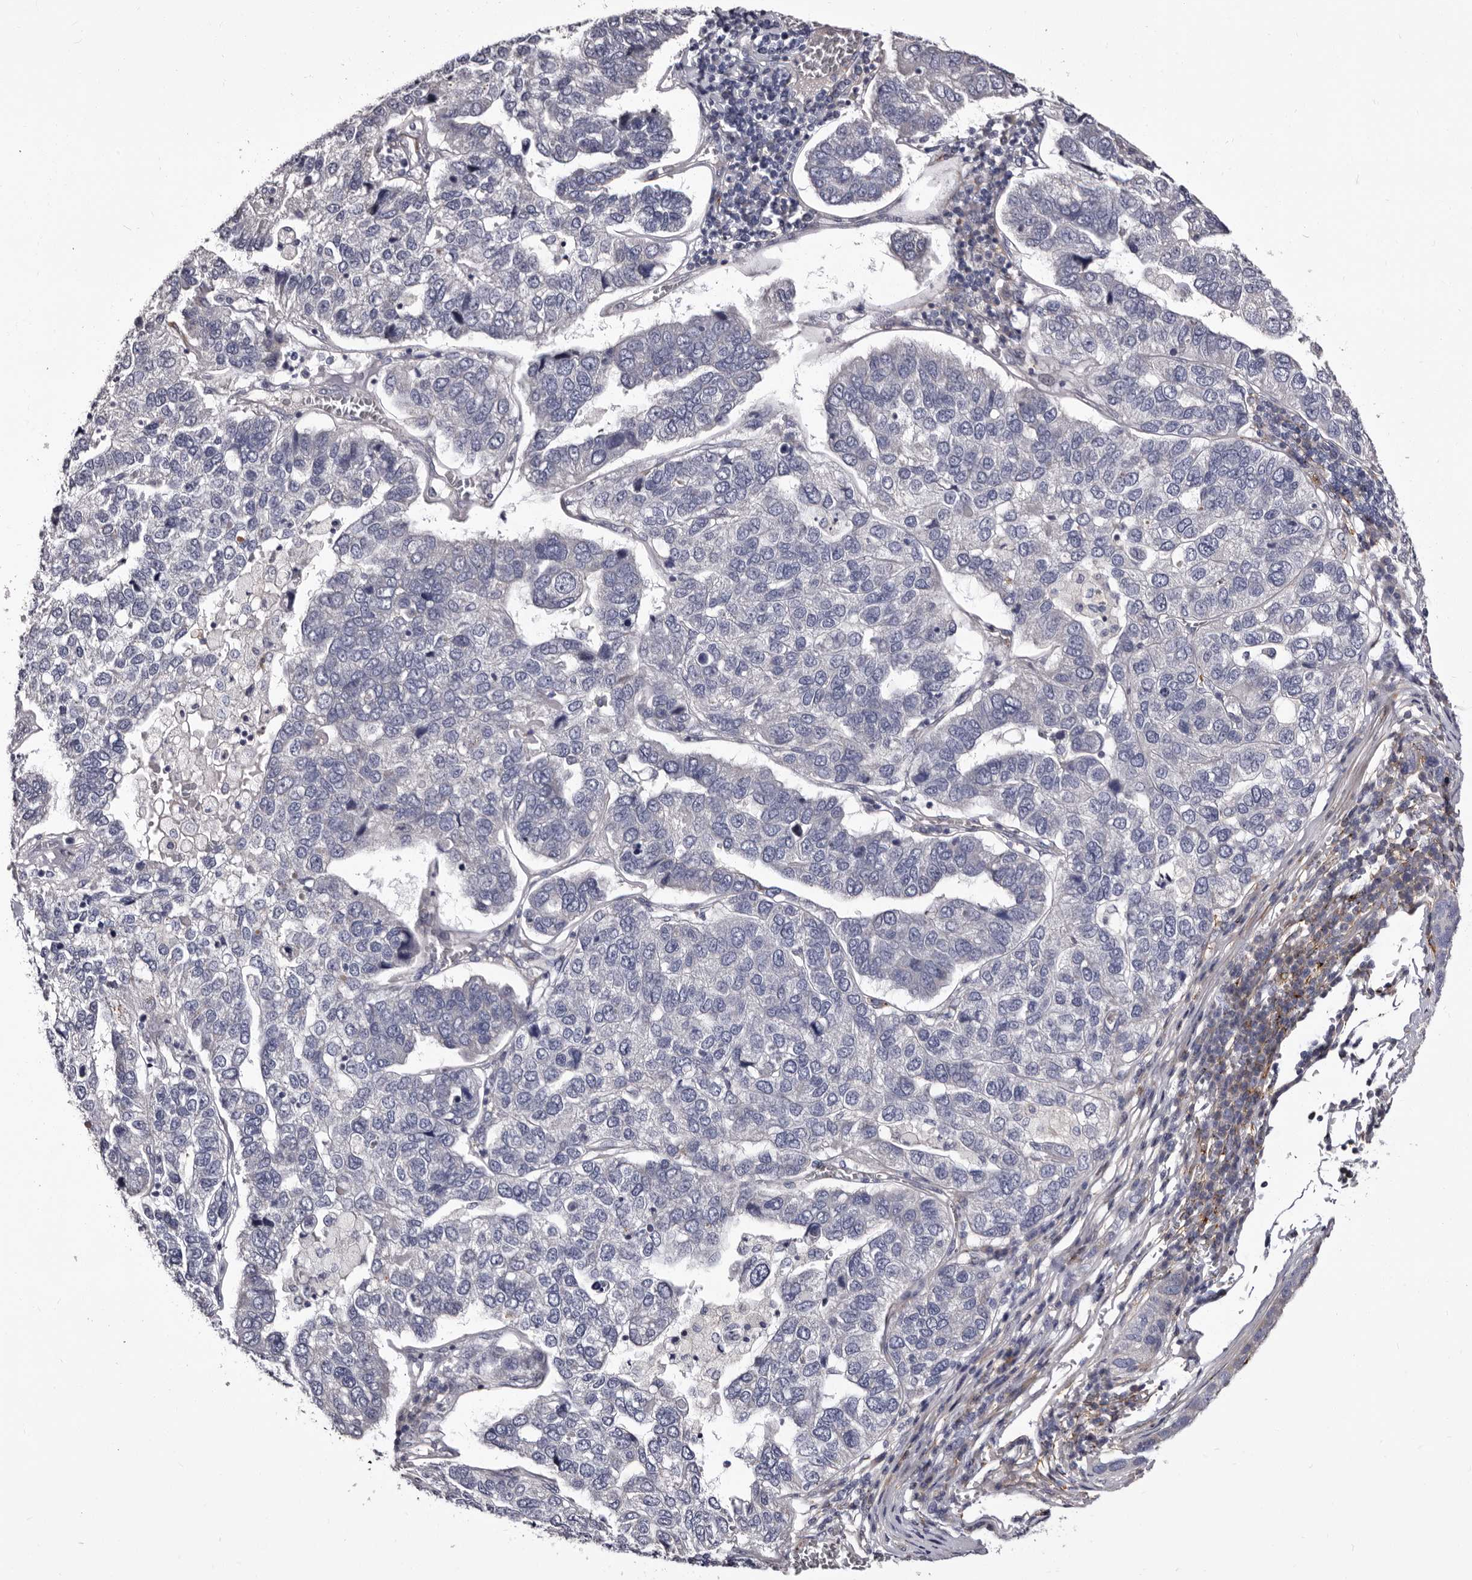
{"staining": {"intensity": "negative", "quantity": "none", "location": "none"}, "tissue": "pancreatic cancer", "cell_type": "Tumor cells", "image_type": "cancer", "snomed": [{"axis": "morphology", "description": "Adenocarcinoma, NOS"}, {"axis": "topography", "description": "Pancreas"}], "caption": "Immunohistochemistry histopathology image of pancreatic cancer (adenocarcinoma) stained for a protein (brown), which demonstrates no expression in tumor cells. (DAB (3,3'-diaminobenzidine) IHC, high magnification).", "gene": "AUNIP", "patient": {"sex": "female", "age": 61}}